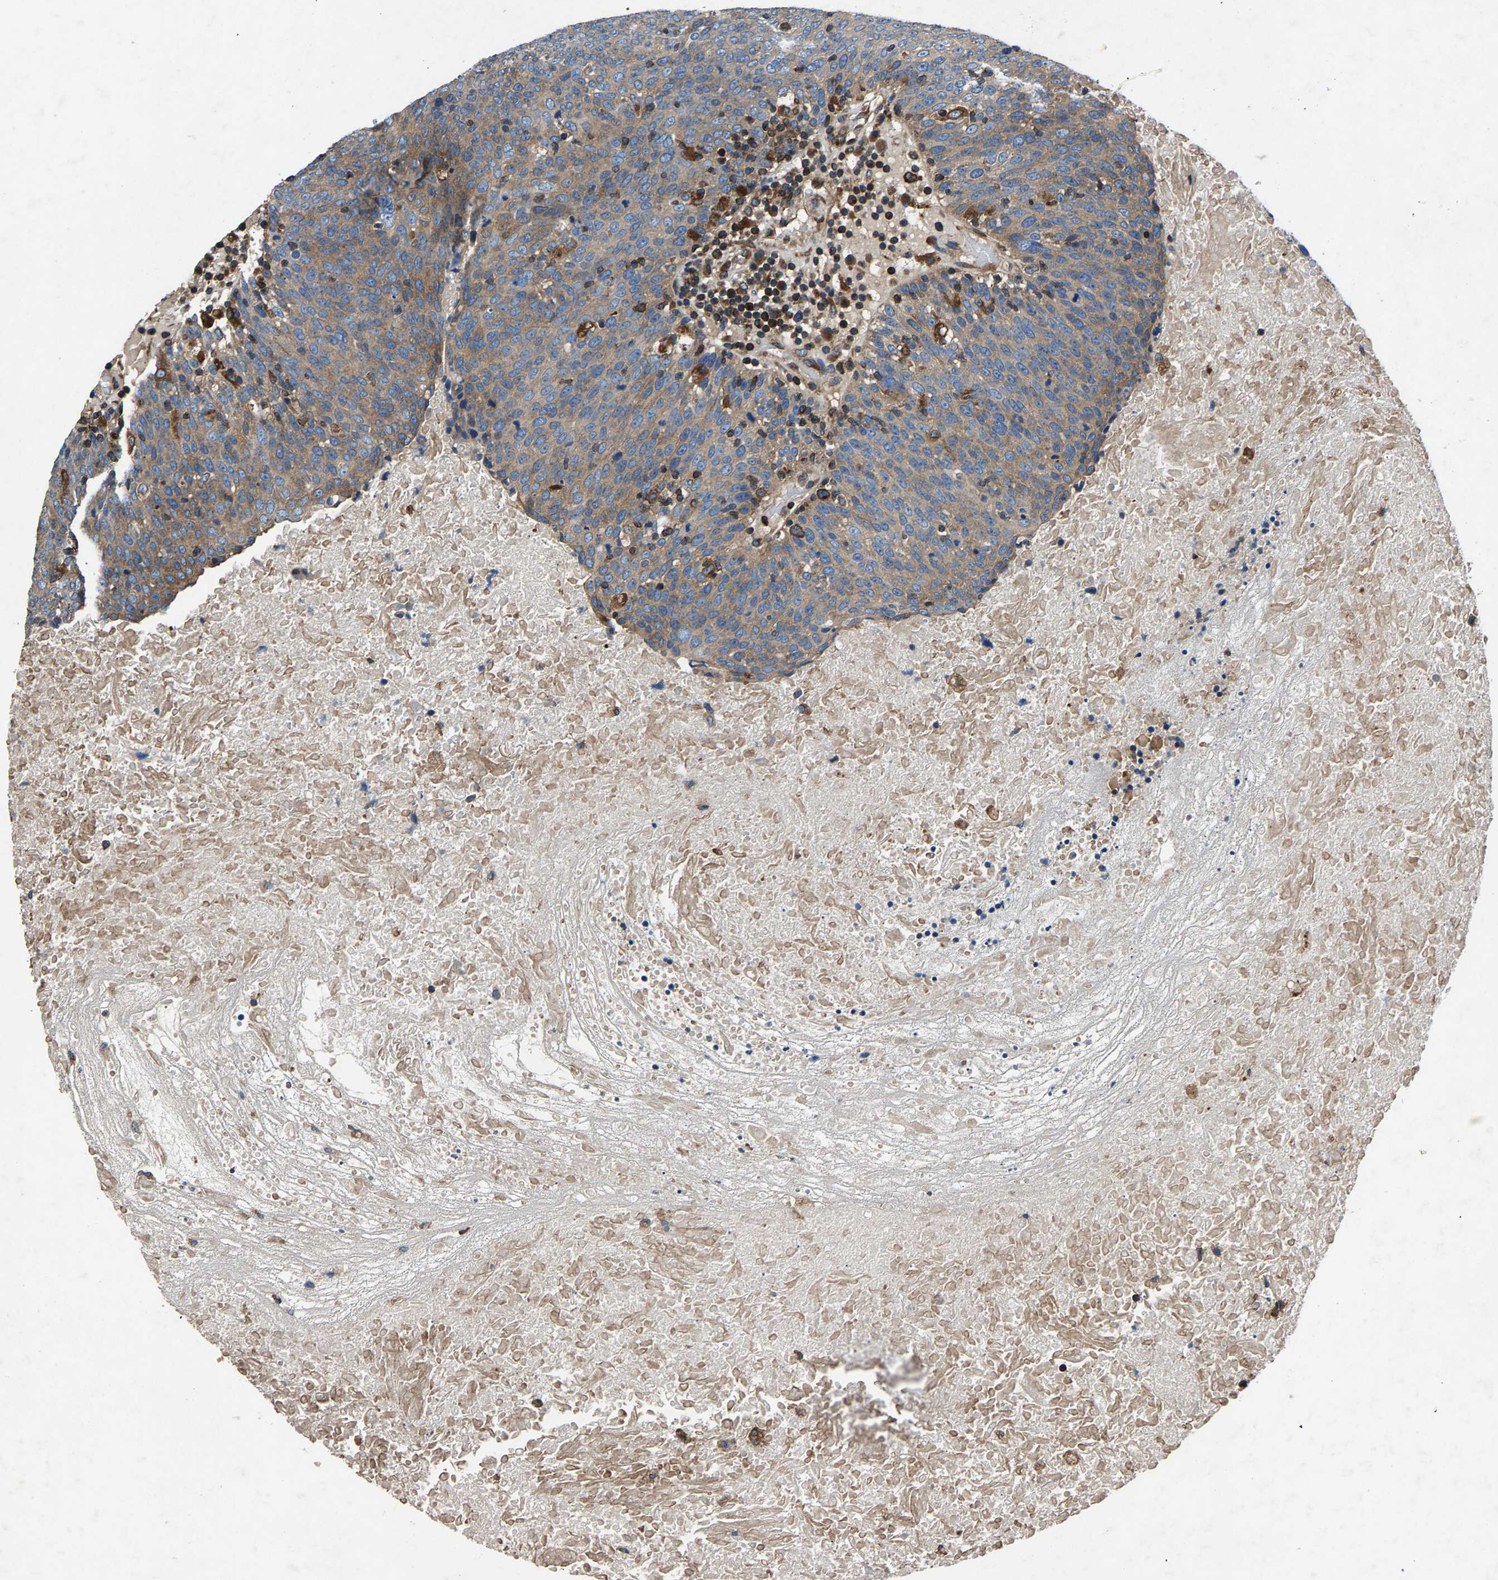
{"staining": {"intensity": "weak", "quantity": ">75%", "location": "cytoplasmic/membranous"}, "tissue": "head and neck cancer", "cell_type": "Tumor cells", "image_type": "cancer", "snomed": [{"axis": "morphology", "description": "Squamous cell carcinoma, NOS"}, {"axis": "morphology", "description": "Squamous cell carcinoma, metastatic, NOS"}, {"axis": "topography", "description": "Lymph node"}, {"axis": "topography", "description": "Head-Neck"}], "caption": "Protein staining demonstrates weak cytoplasmic/membranous staining in approximately >75% of tumor cells in metastatic squamous cell carcinoma (head and neck).", "gene": "LPCAT1", "patient": {"sex": "male", "age": 62}}